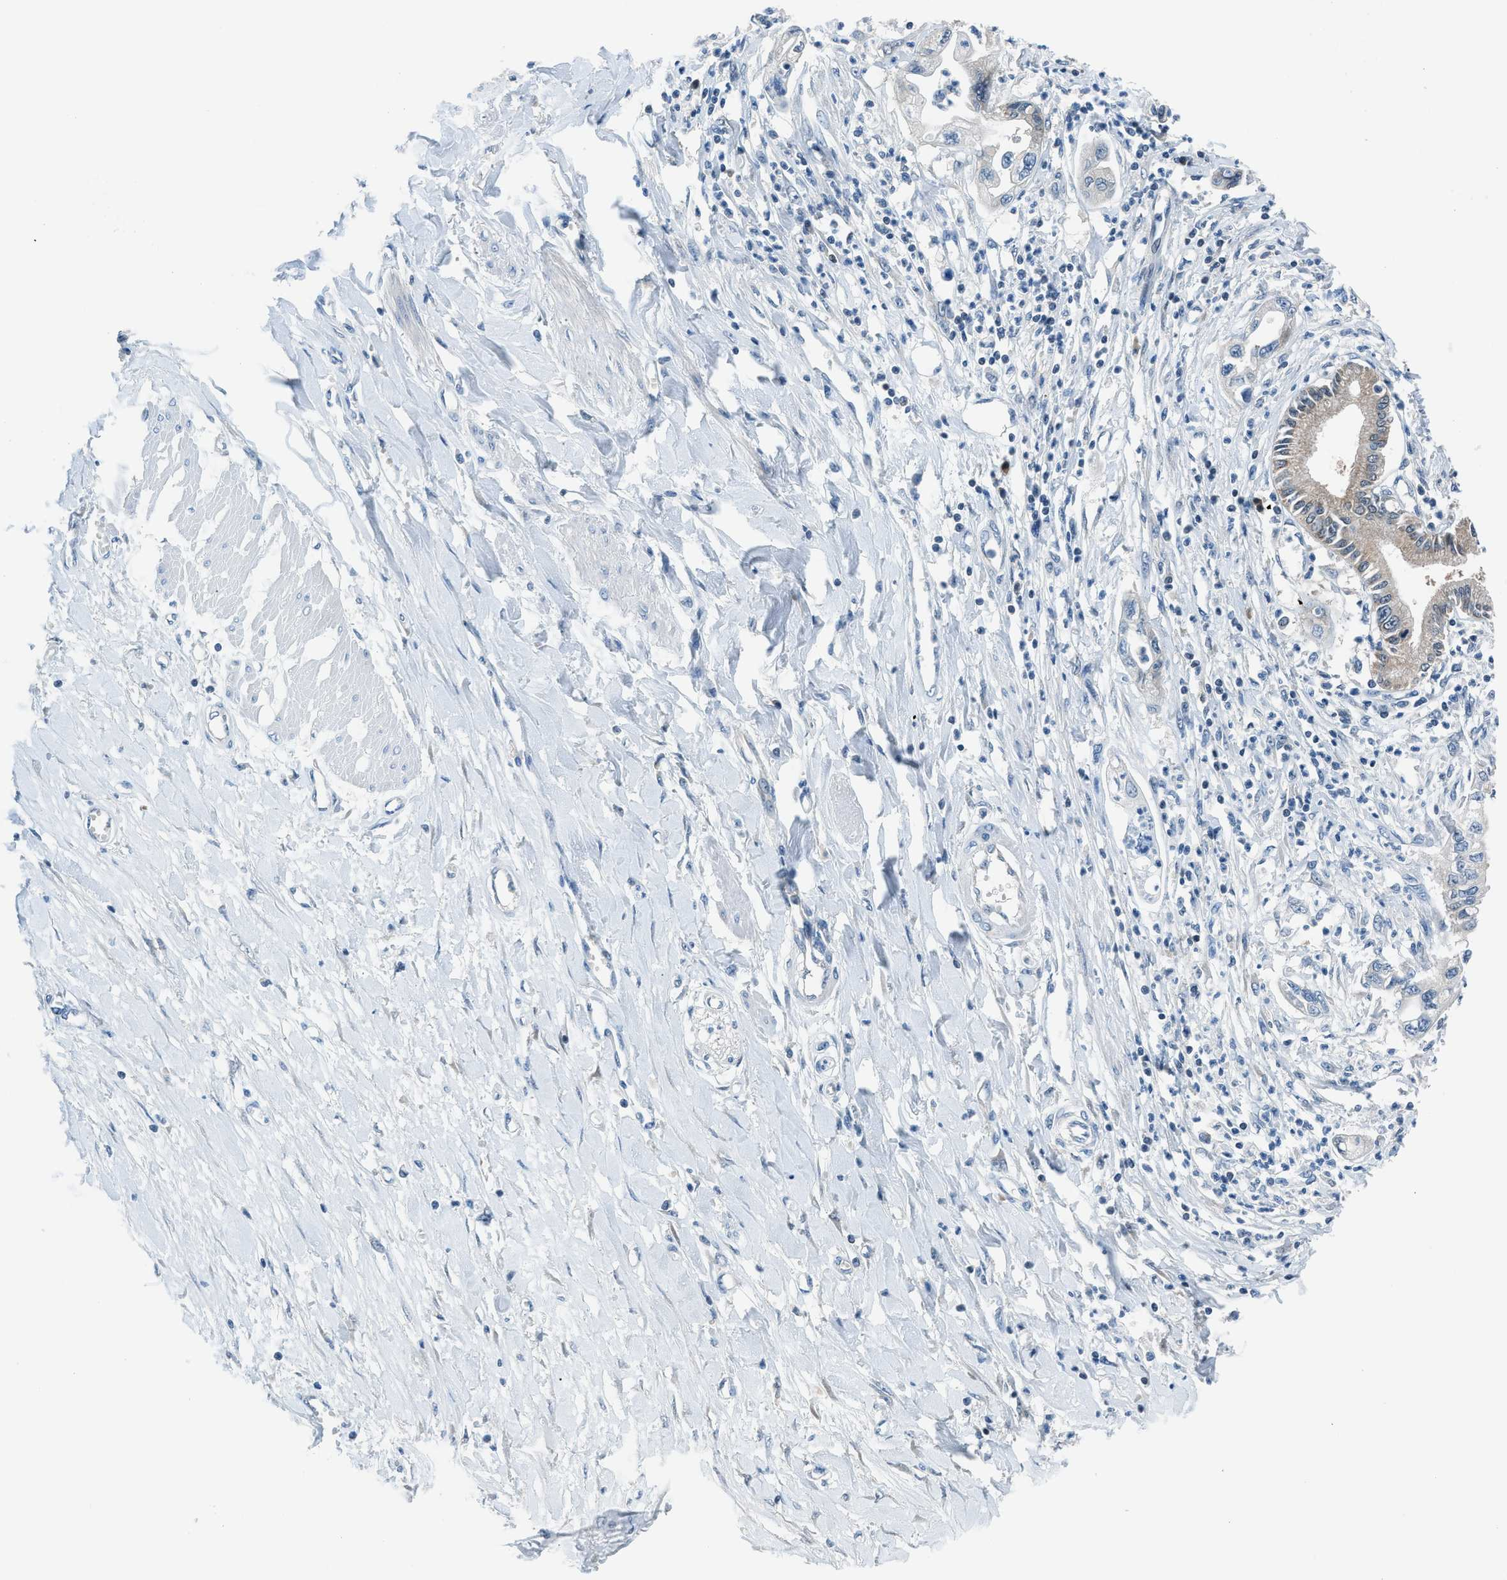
{"staining": {"intensity": "weak", "quantity": "25%-75%", "location": "cytoplasmic/membranous"}, "tissue": "pancreatic cancer", "cell_type": "Tumor cells", "image_type": "cancer", "snomed": [{"axis": "morphology", "description": "Adenocarcinoma, NOS"}, {"axis": "topography", "description": "Pancreas"}], "caption": "A micrograph of pancreatic cancer stained for a protein shows weak cytoplasmic/membranous brown staining in tumor cells.", "gene": "ACP1", "patient": {"sex": "male", "age": 56}}